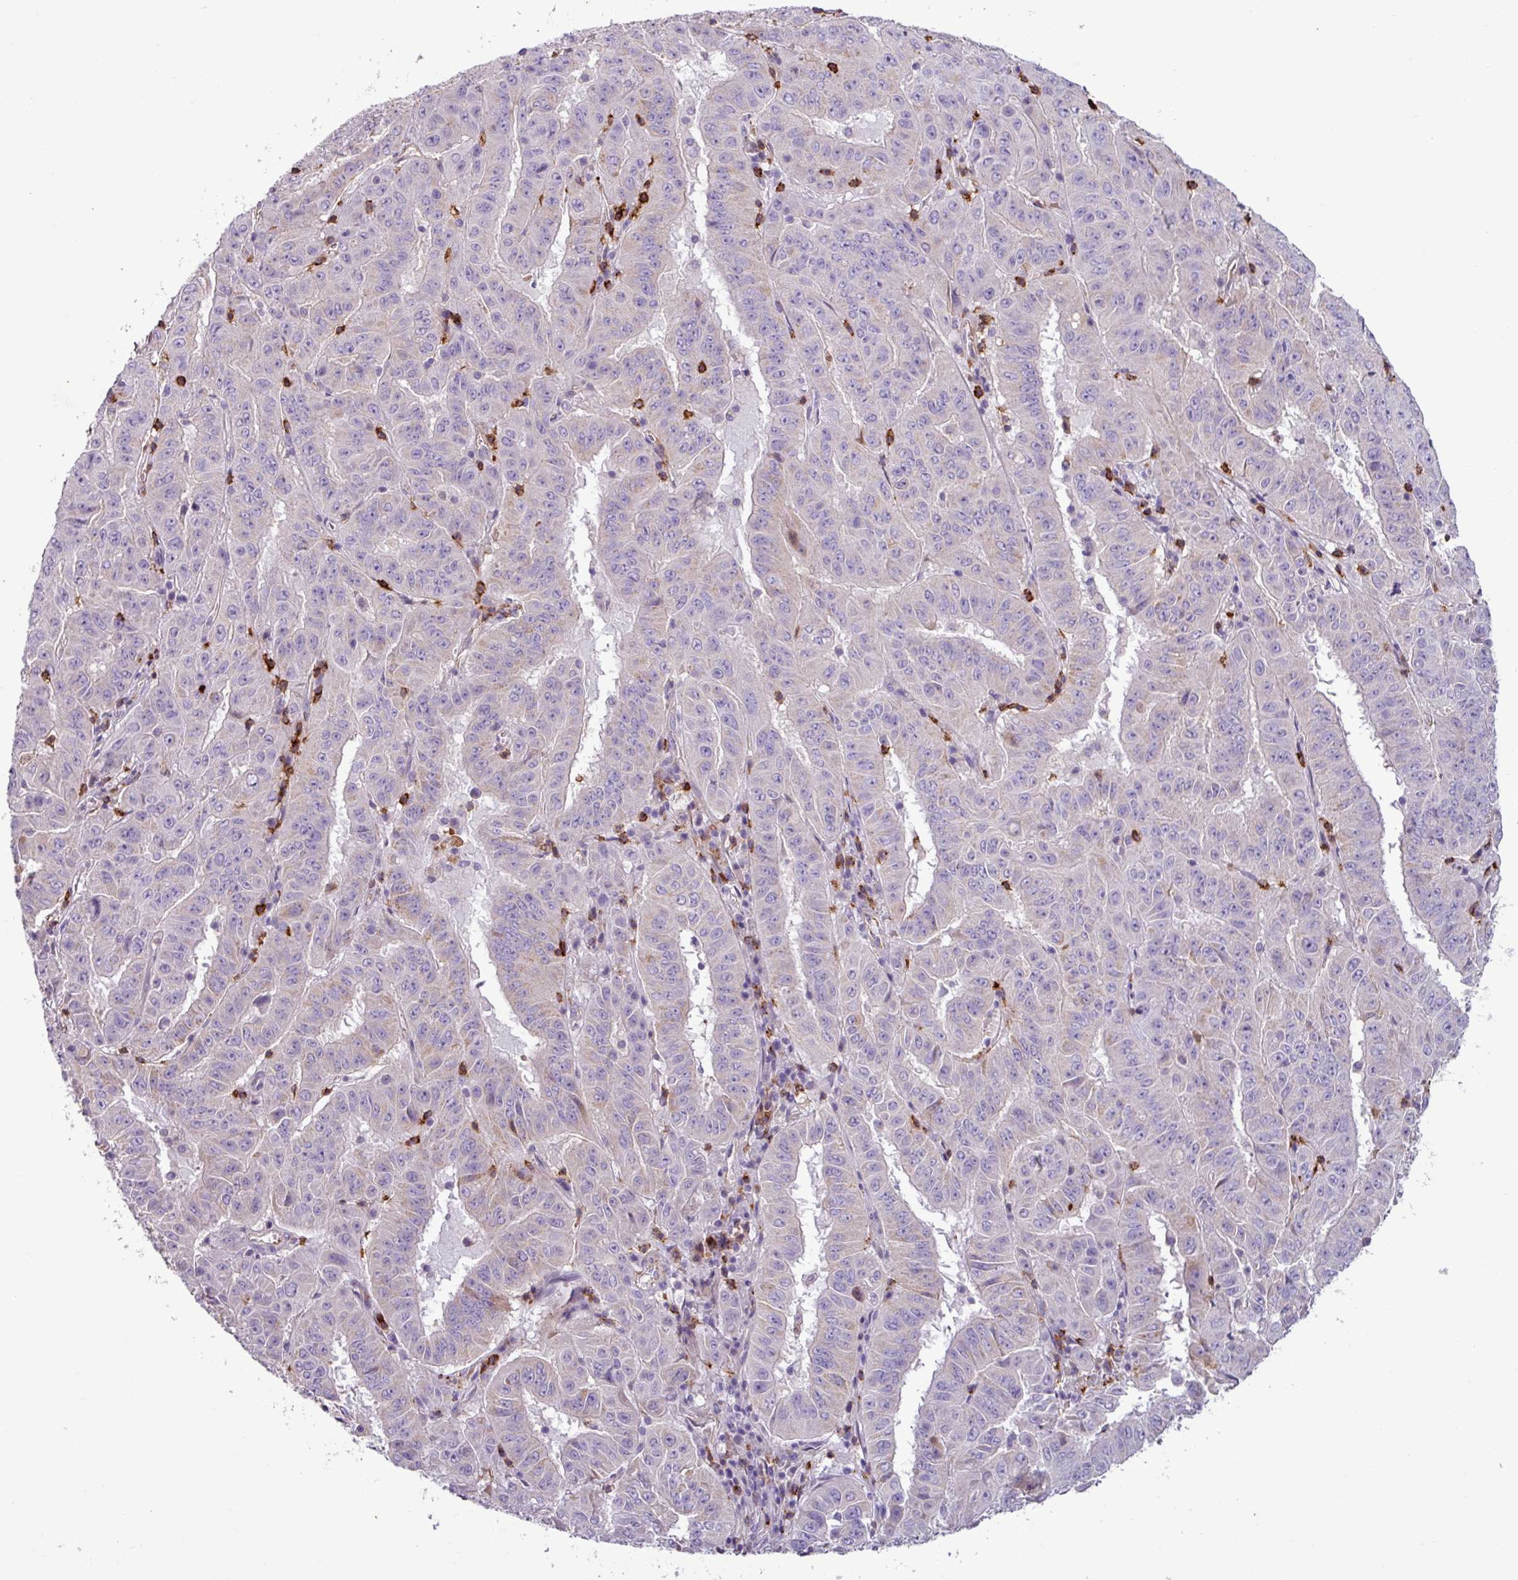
{"staining": {"intensity": "weak", "quantity": "<25%", "location": "cytoplasmic/membranous"}, "tissue": "pancreatic cancer", "cell_type": "Tumor cells", "image_type": "cancer", "snomed": [{"axis": "morphology", "description": "Adenocarcinoma, NOS"}, {"axis": "topography", "description": "Pancreas"}], "caption": "Pancreatic cancer stained for a protein using IHC displays no expression tumor cells.", "gene": "CD8A", "patient": {"sex": "male", "age": 63}}